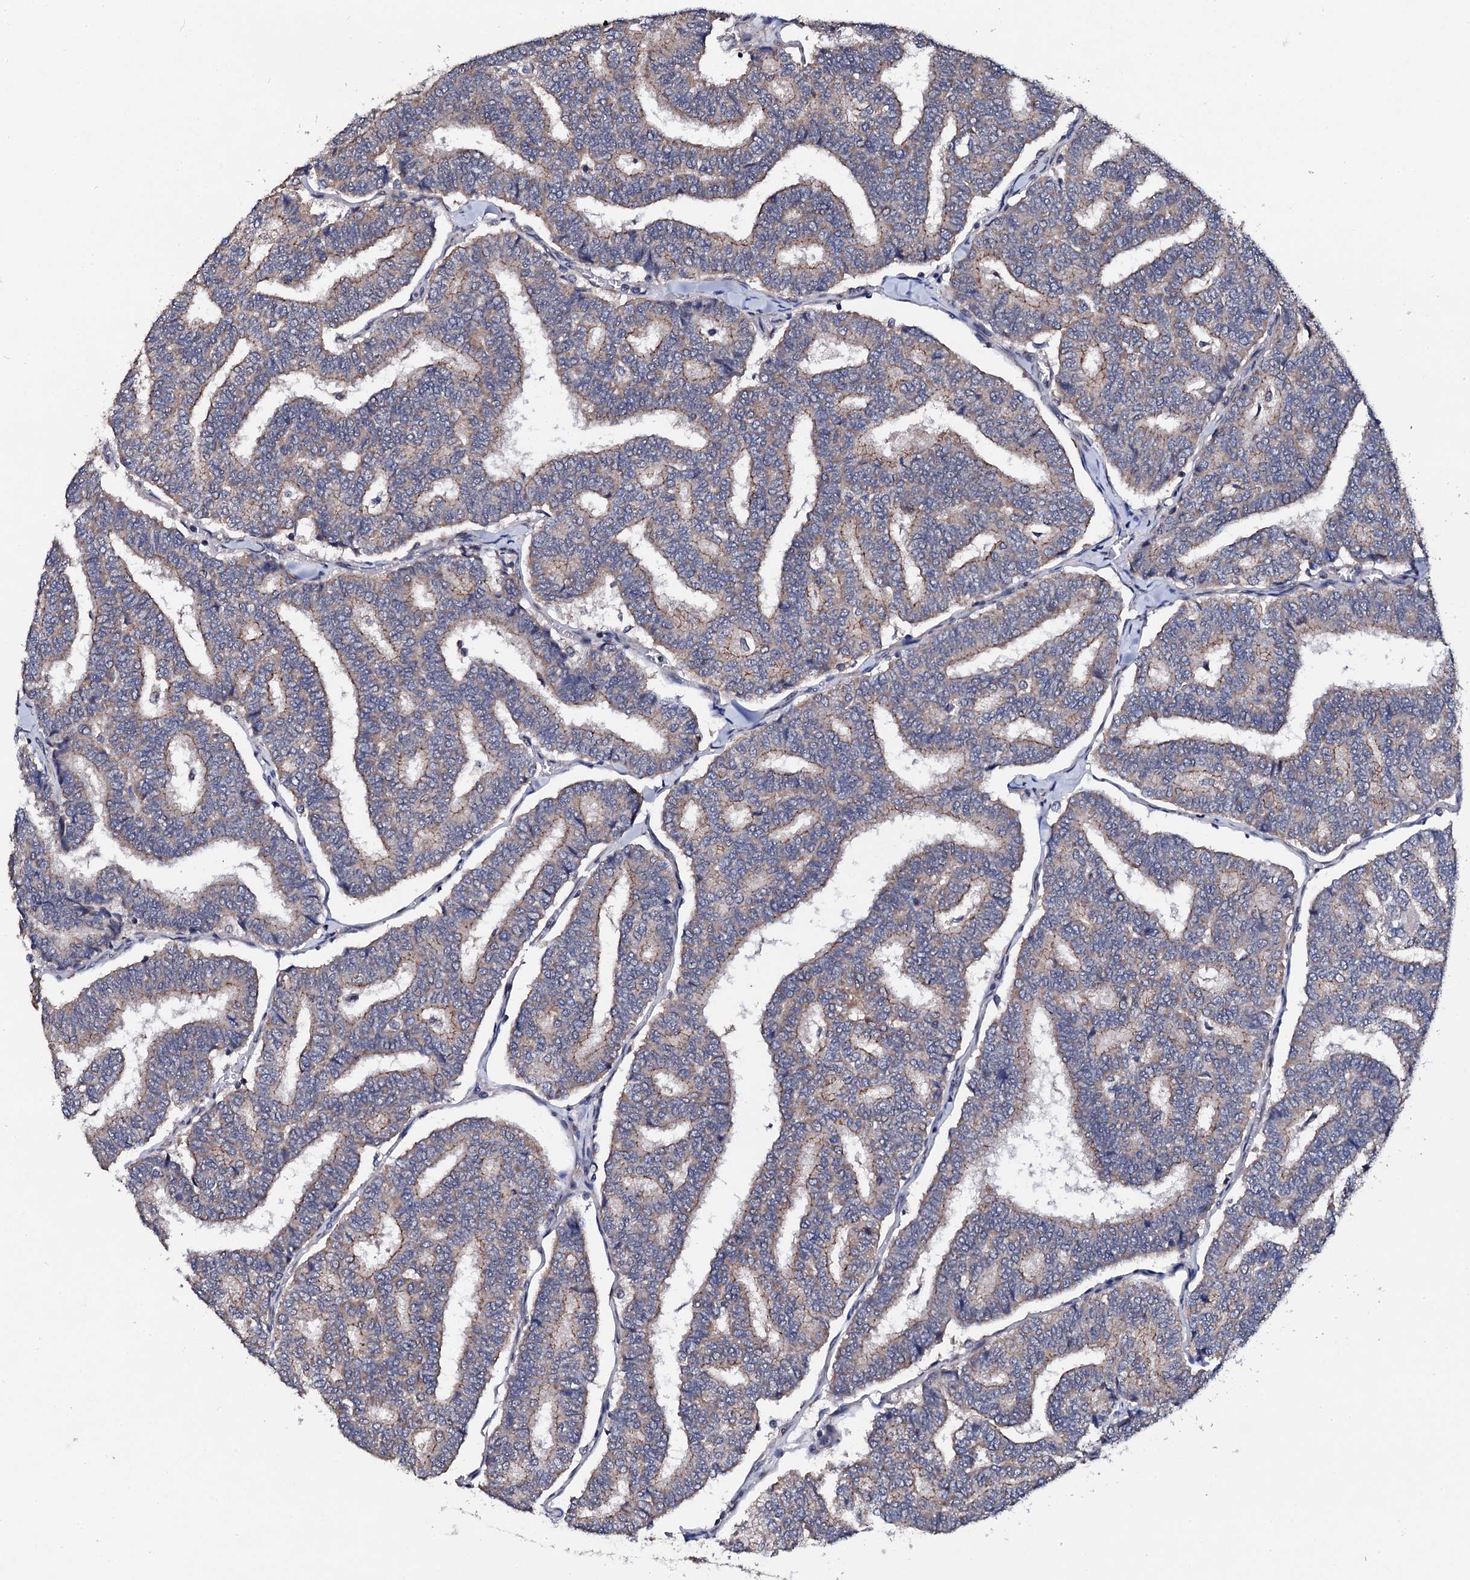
{"staining": {"intensity": "moderate", "quantity": "<25%", "location": "cytoplasmic/membranous"}, "tissue": "thyroid cancer", "cell_type": "Tumor cells", "image_type": "cancer", "snomed": [{"axis": "morphology", "description": "Papillary adenocarcinoma, NOS"}, {"axis": "topography", "description": "Thyroid gland"}], "caption": "Human papillary adenocarcinoma (thyroid) stained with a protein marker demonstrates moderate staining in tumor cells.", "gene": "IP6K1", "patient": {"sex": "female", "age": 35}}